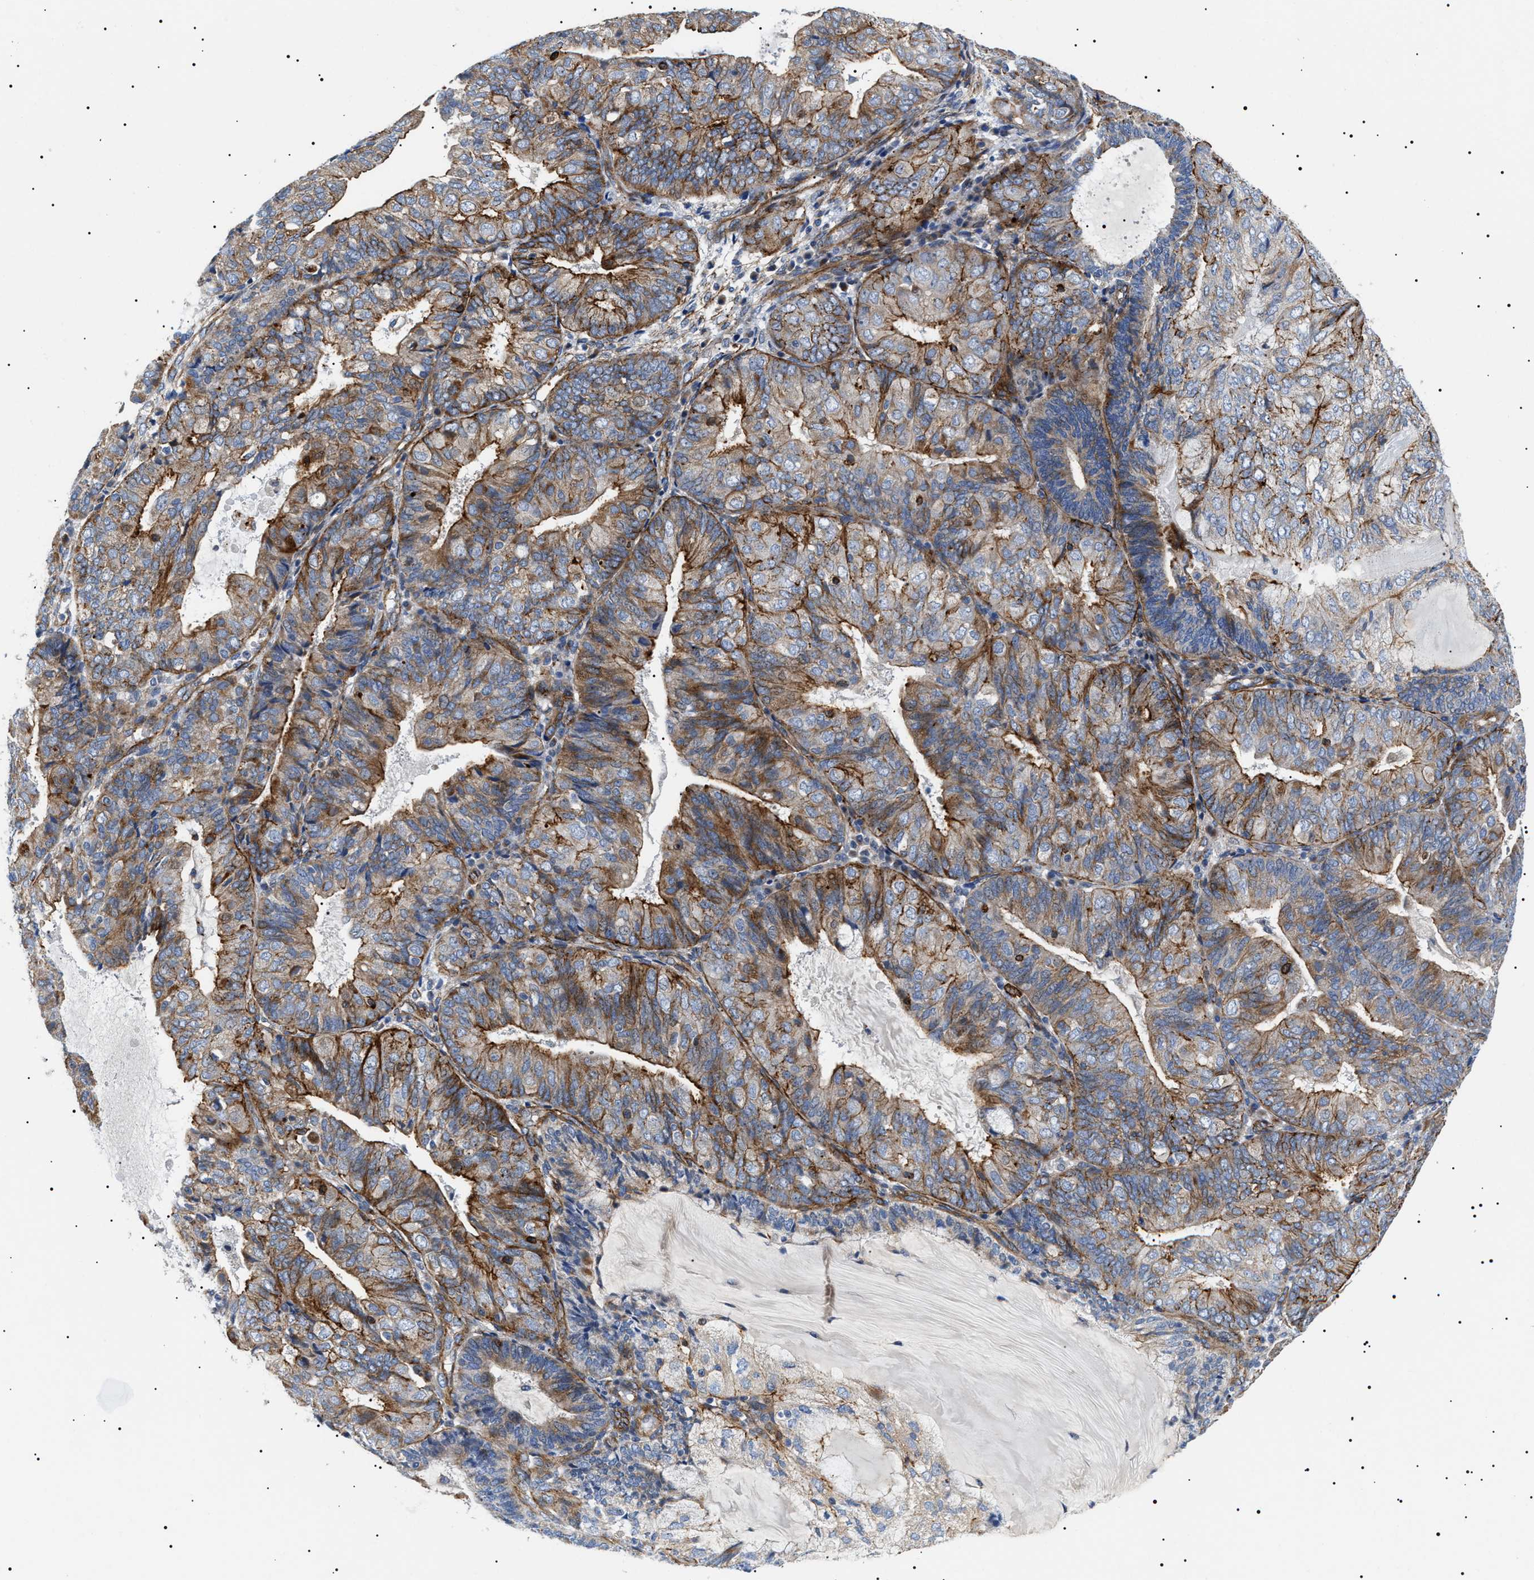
{"staining": {"intensity": "moderate", "quantity": ">75%", "location": "cytoplasmic/membranous"}, "tissue": "endometrial cancer", "cell_type": "Tumor cells", "image_type": "cancer", "snomed": [{"axis": "morphology", "description": "Adenocarcinoma, NOS"}, {"axis": "topography", "description": "Endometrium"}], "caption": "Immunohistochemistry (IHC) photomicrograph of neoplastic tissue: human endometrial cancer stained using IHC shows medium levels of moderate protein expression localized specifically in the cytoplasmic/membranous of tumor cells, appearing as a cytoplasmic/membranous brown color.", "gene": "TMEM222", "patient": {"sex": "female", "age": 81}}